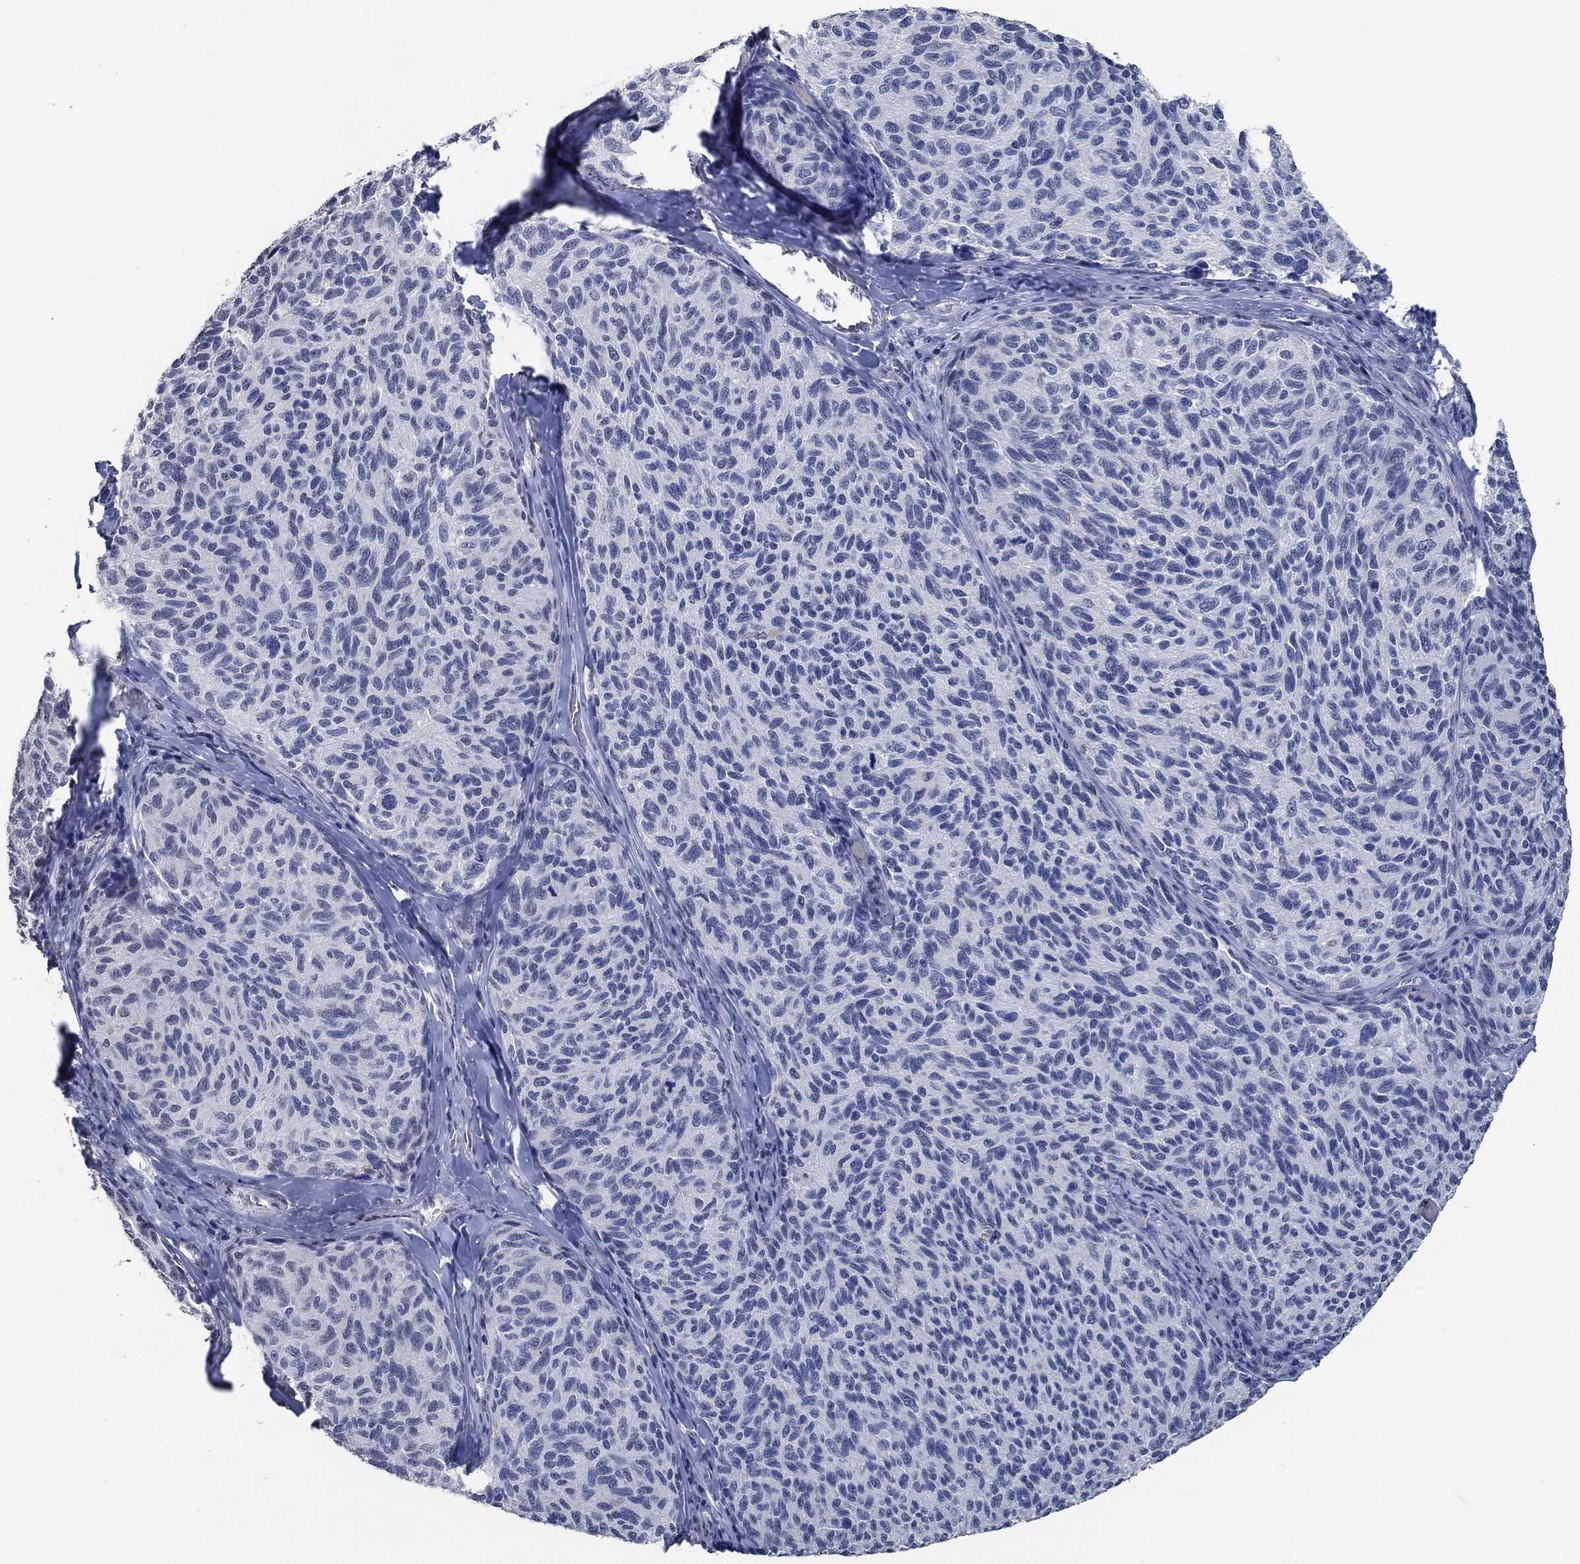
{"staining": {"intensity": "negative", "quantity": "none", "location": "none"}, "tissue": "melanoma", "cell_type": "Tumor cells", "image_type": "cancer", "snomed": [{"axis": "morphology", "description": "Malignant melanoma, NOS"}, {"axis": "topography", "description": "Skin"}], "caption": "Protein analysis of melanoma reveals no significant staining in tumor cells. The staining is performed using DAB (3,3'-diaminobenzidine) brown chromogen with nuclei counter-stained in using hematoxylin.", "gene": "OBSCN", "patient": {"sex": "female", "age": 73}}